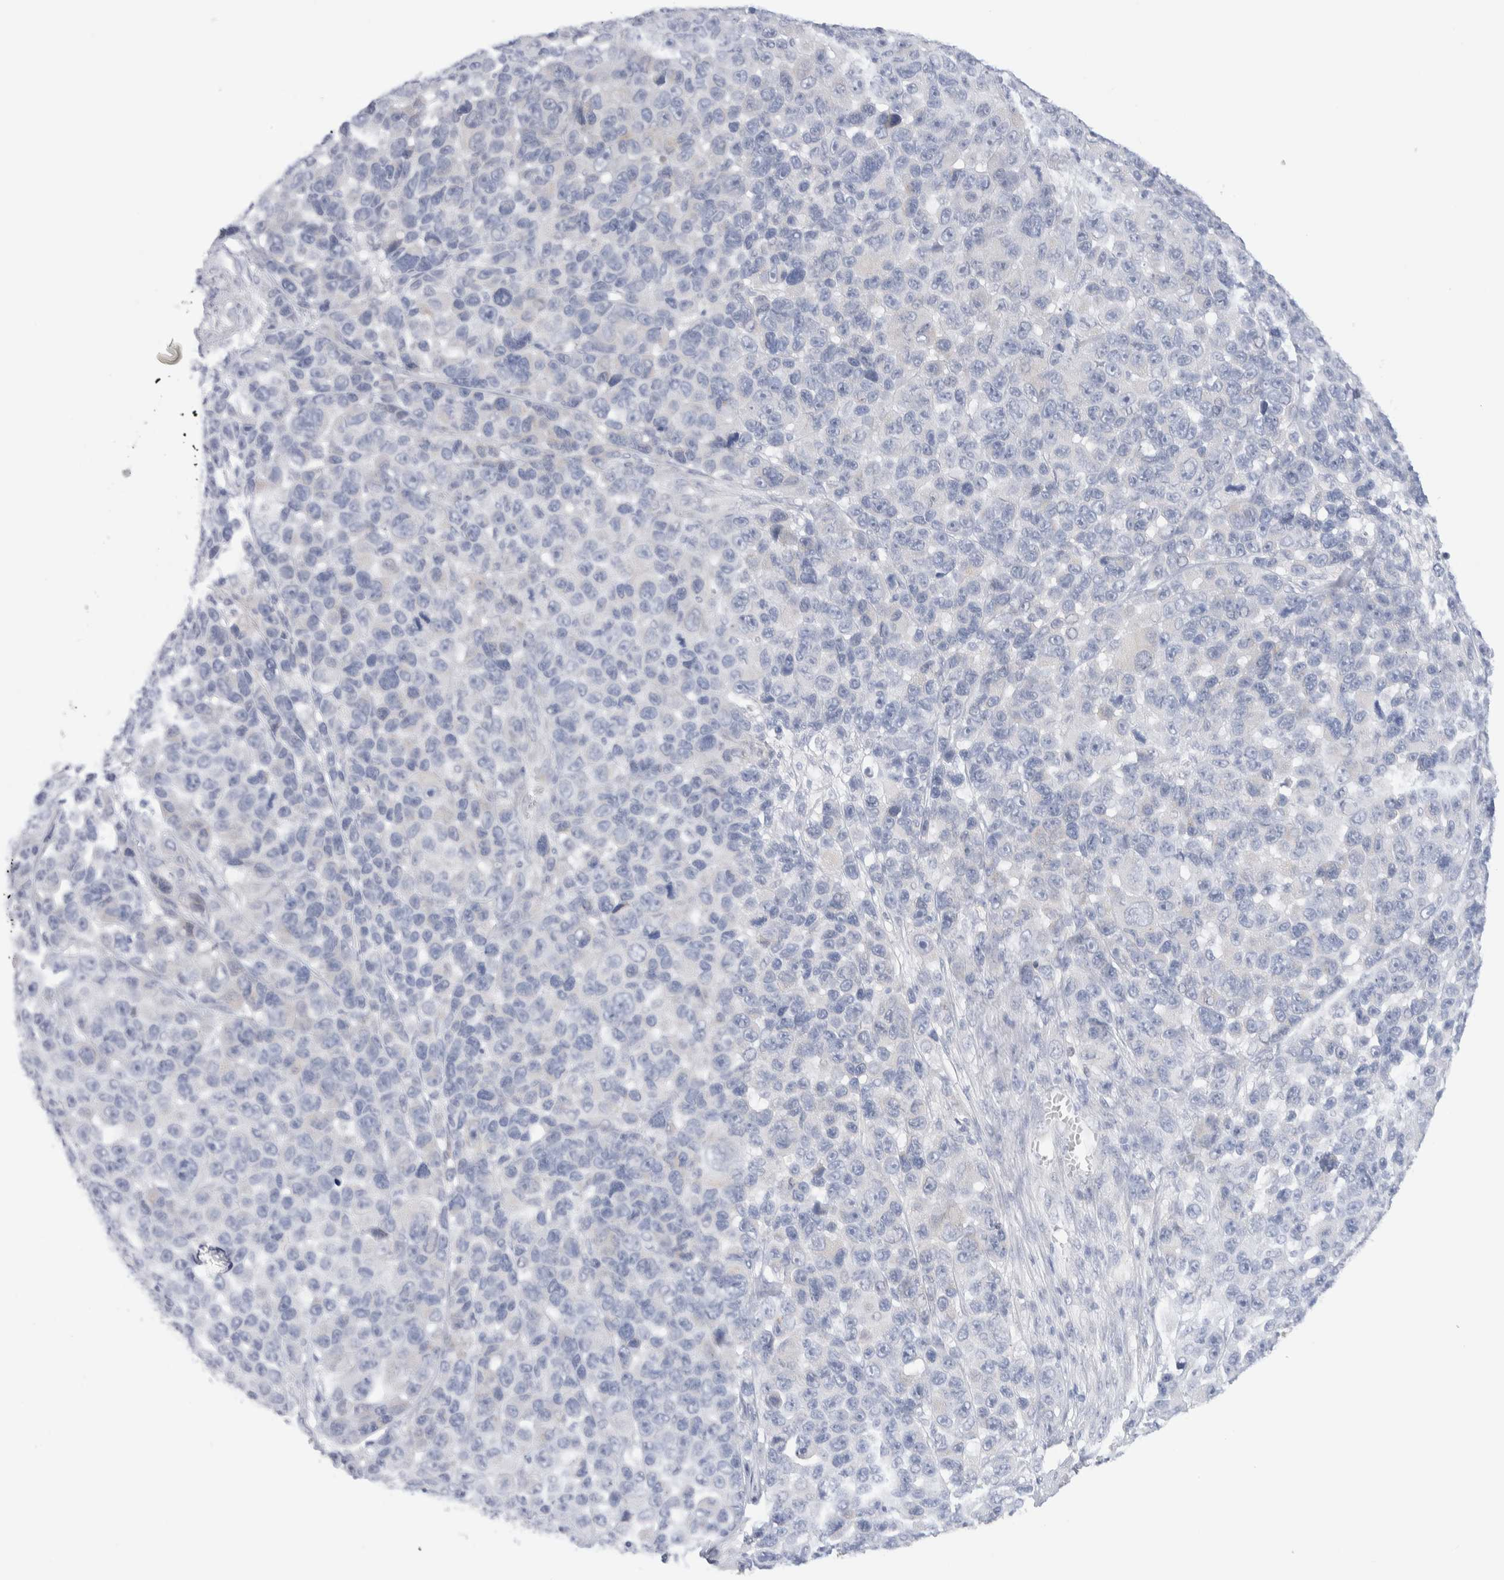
{"staining": {"intensity": "negative", "quantity": "none", "location": "none"}, "tissue": "melanoma", "cell_type": "Tumor cells", "image_type": "cancer", "snomed": [{"axis": "morphology", "description": "Malignant melanoma, NOS"}, {"axis": "topography", "description": "Skin"}], "caption": "DAB (3,3'-diaminobenzidine) immunohistochemical staining of melanoma reveals no significant expression in tumor cells. Brightfield microscopy of immunohistochemistry stained with DAB (brown) and hematoxylin (blue), captured at high magnification.", "gene": "C1orf112", "patient": {"sex": "male", "age": 53}}